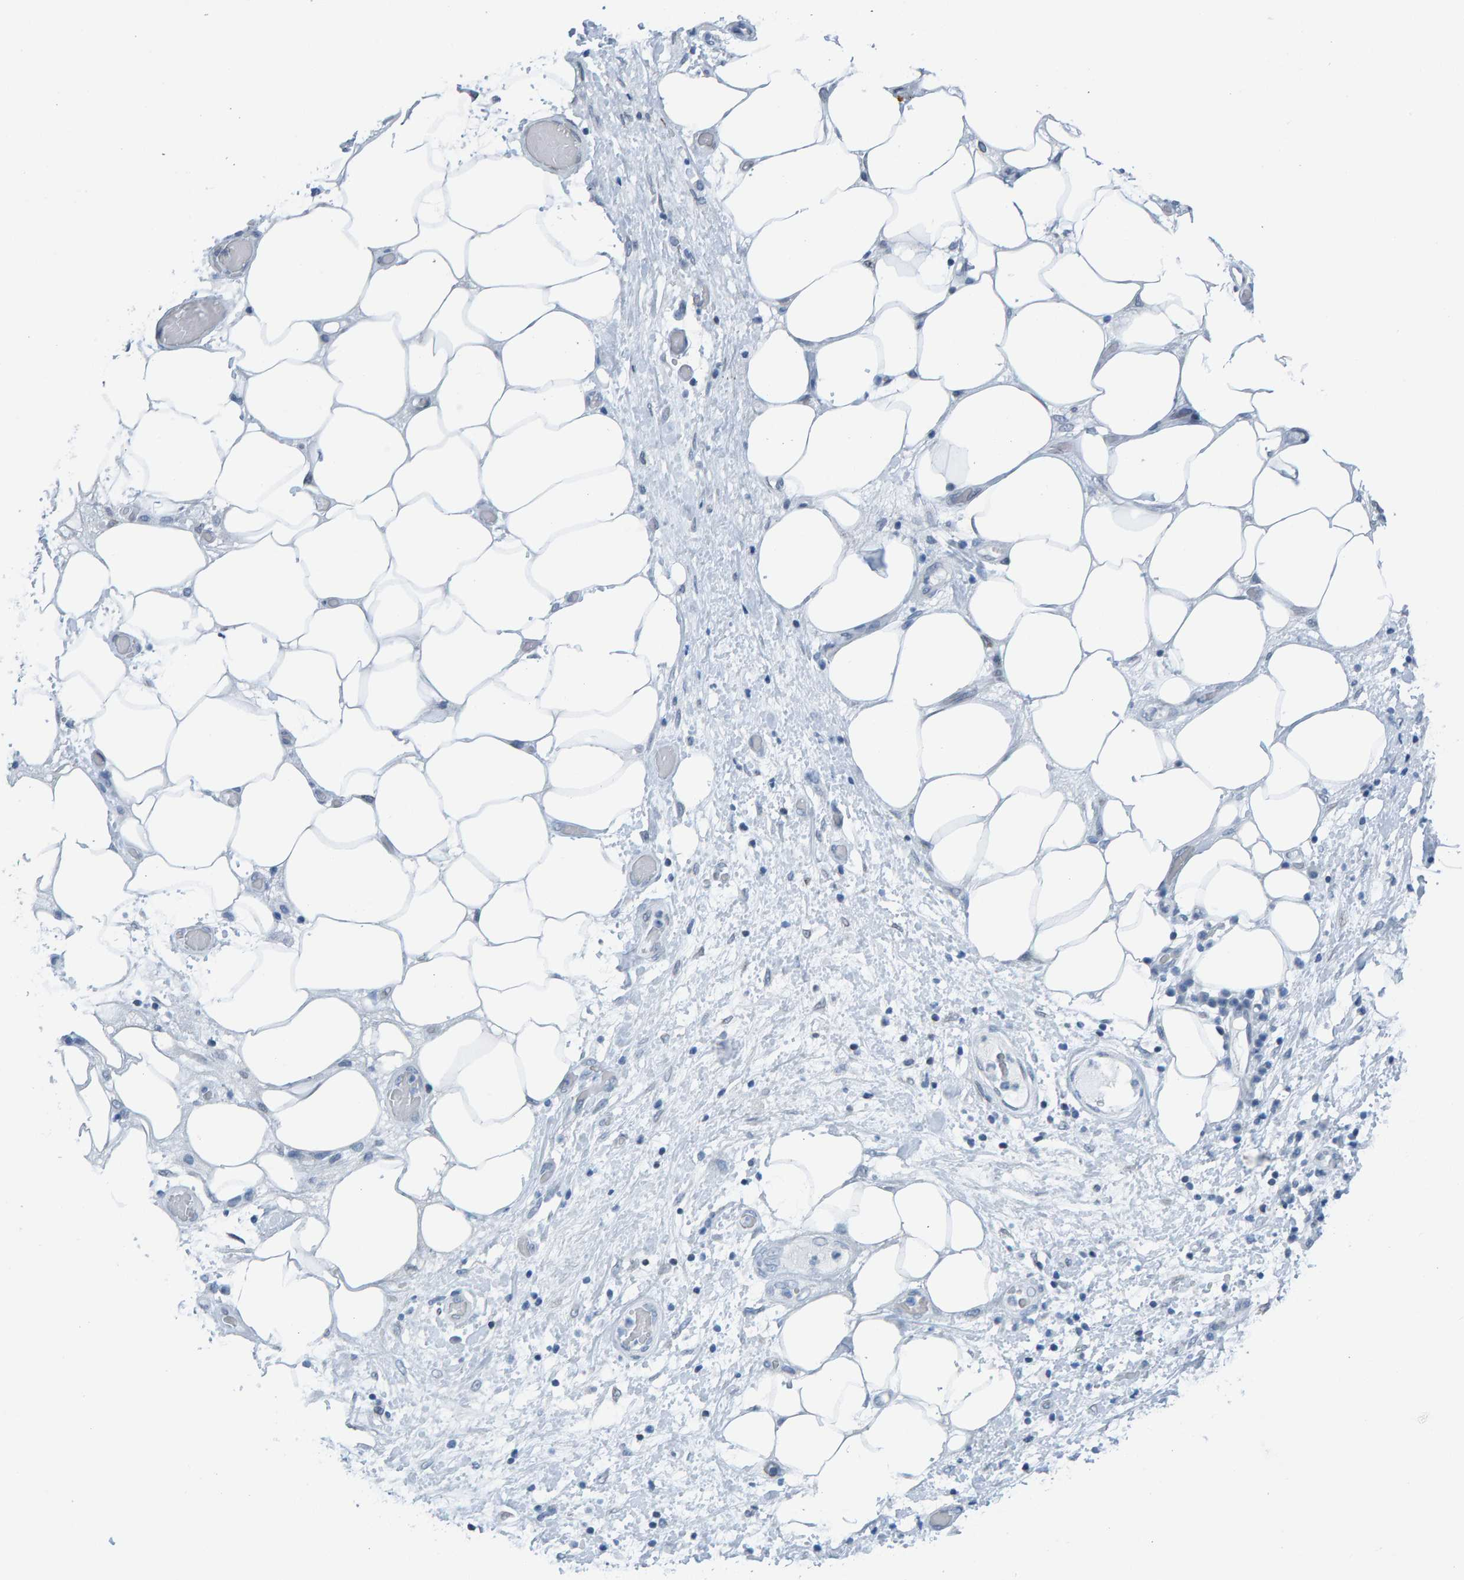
{"staining": {"intensity": "weak", "quantity": "<25%", "location": "cytoplasmic/membranous,nuclear"}, "tissue": "lung cancer", "cell_type": "Tumor cells", "image_type": "cancer", "snomed": [{"axis": "morphology", "description": "Inflammation, NOS"}, {"axis": "morphology", "description": "Squamous cell carcinoma, NOS"}, {"axis": "topography", "description": "Lymph node"}, {"axis": "topography", "description": "Soft tissue"}, {"axis": "topography", "description": "Lung"}], "caption": "Immunohistochemistry of human lung cancer shows no staining in tumor cells. (Brightfield microscopy of DAB (3,3'-diaminobenzidine) immunohistochemistry (IHC) at high magnification).", "gene": "LMNB2", "patient": {"sex": "male", "age": 66}}